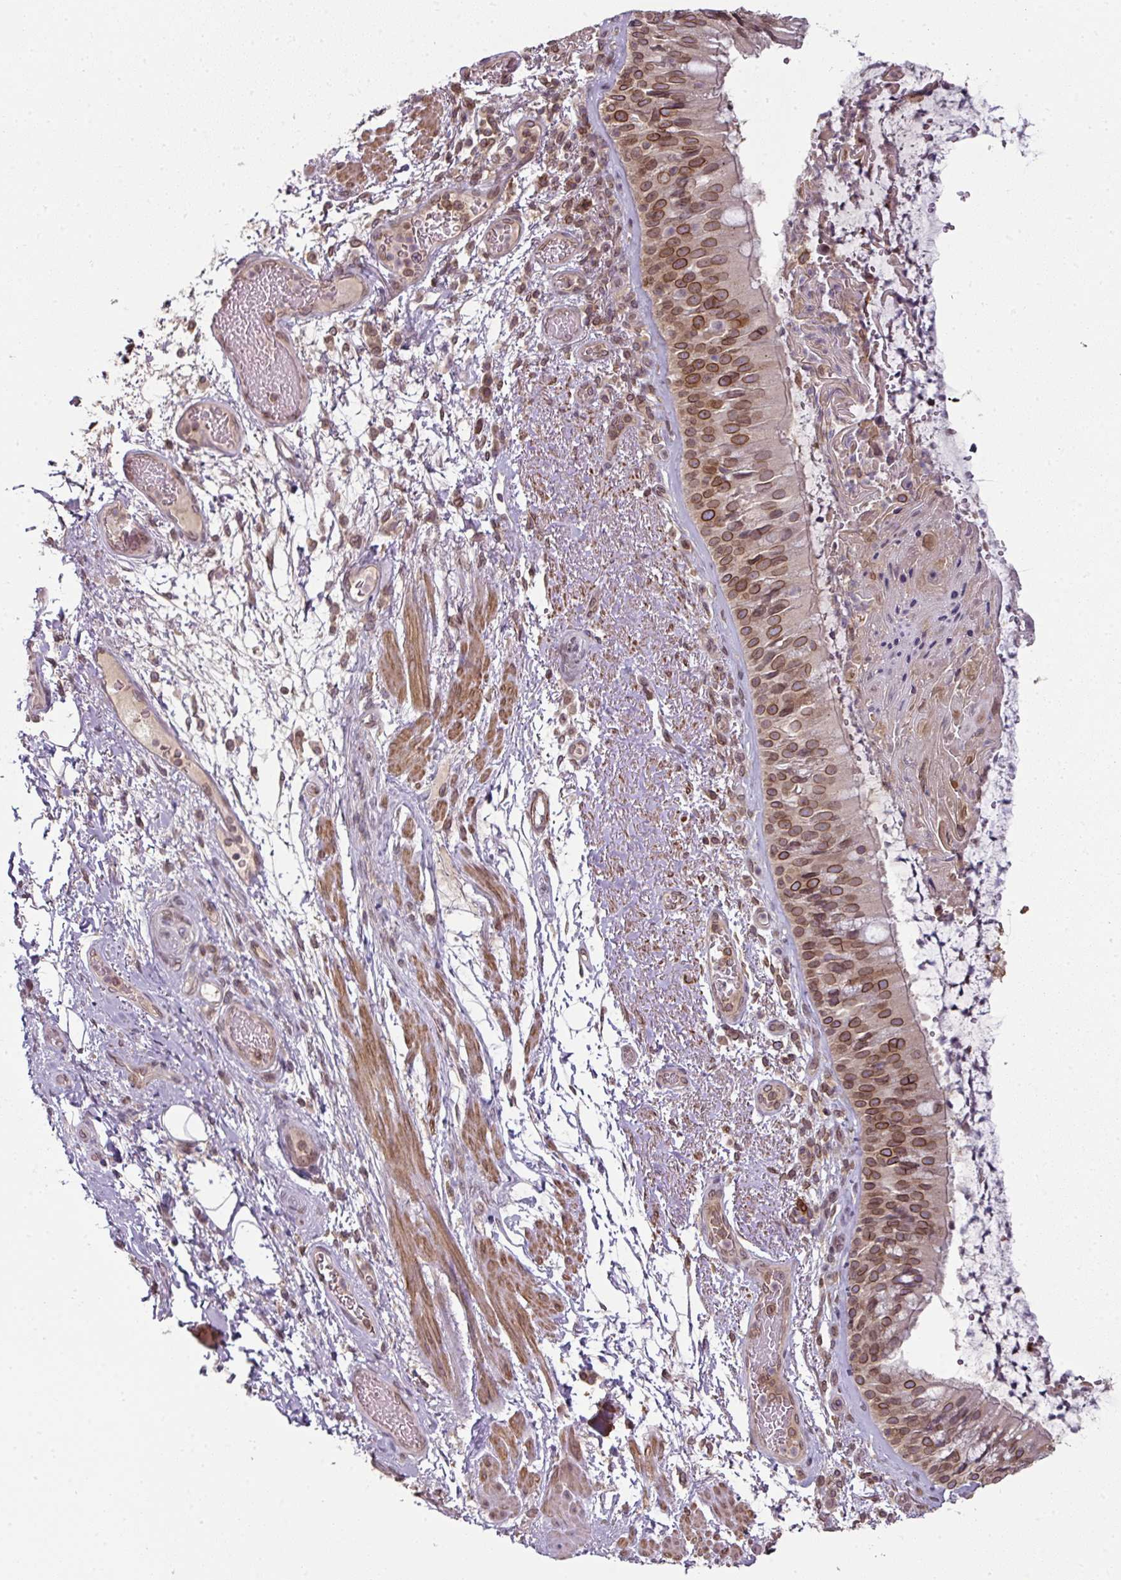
{"staining": {"intensity": "moderate", "quantity": ">75%", "location": "cytoplasmic/membranous,nuclear"}, "tissue": "bronchus", "cell_type": "Respiratory epithelial cells", "image_type": "normal", "snomed": [{"axis": "morphology", "description": "Normal tissue, NOS"}, {"axis": "topography", "description": "Cartilage tissue"}, {"axis": "topography", "description": "Bronchus"}], "caption": "A brown stain shows moderate cytoplasmic/membranous,nuclear expression of a protein in respiratory epithelial cells of normal bronchus. (Stains: DAB (3,3'-diaminobenzidine) in brown, nuclei in blue, Microscopy: brightfield microscopy at high magnification).", "gene": "RANGAP1", "patient": {"sex": "male", "age": 63}}